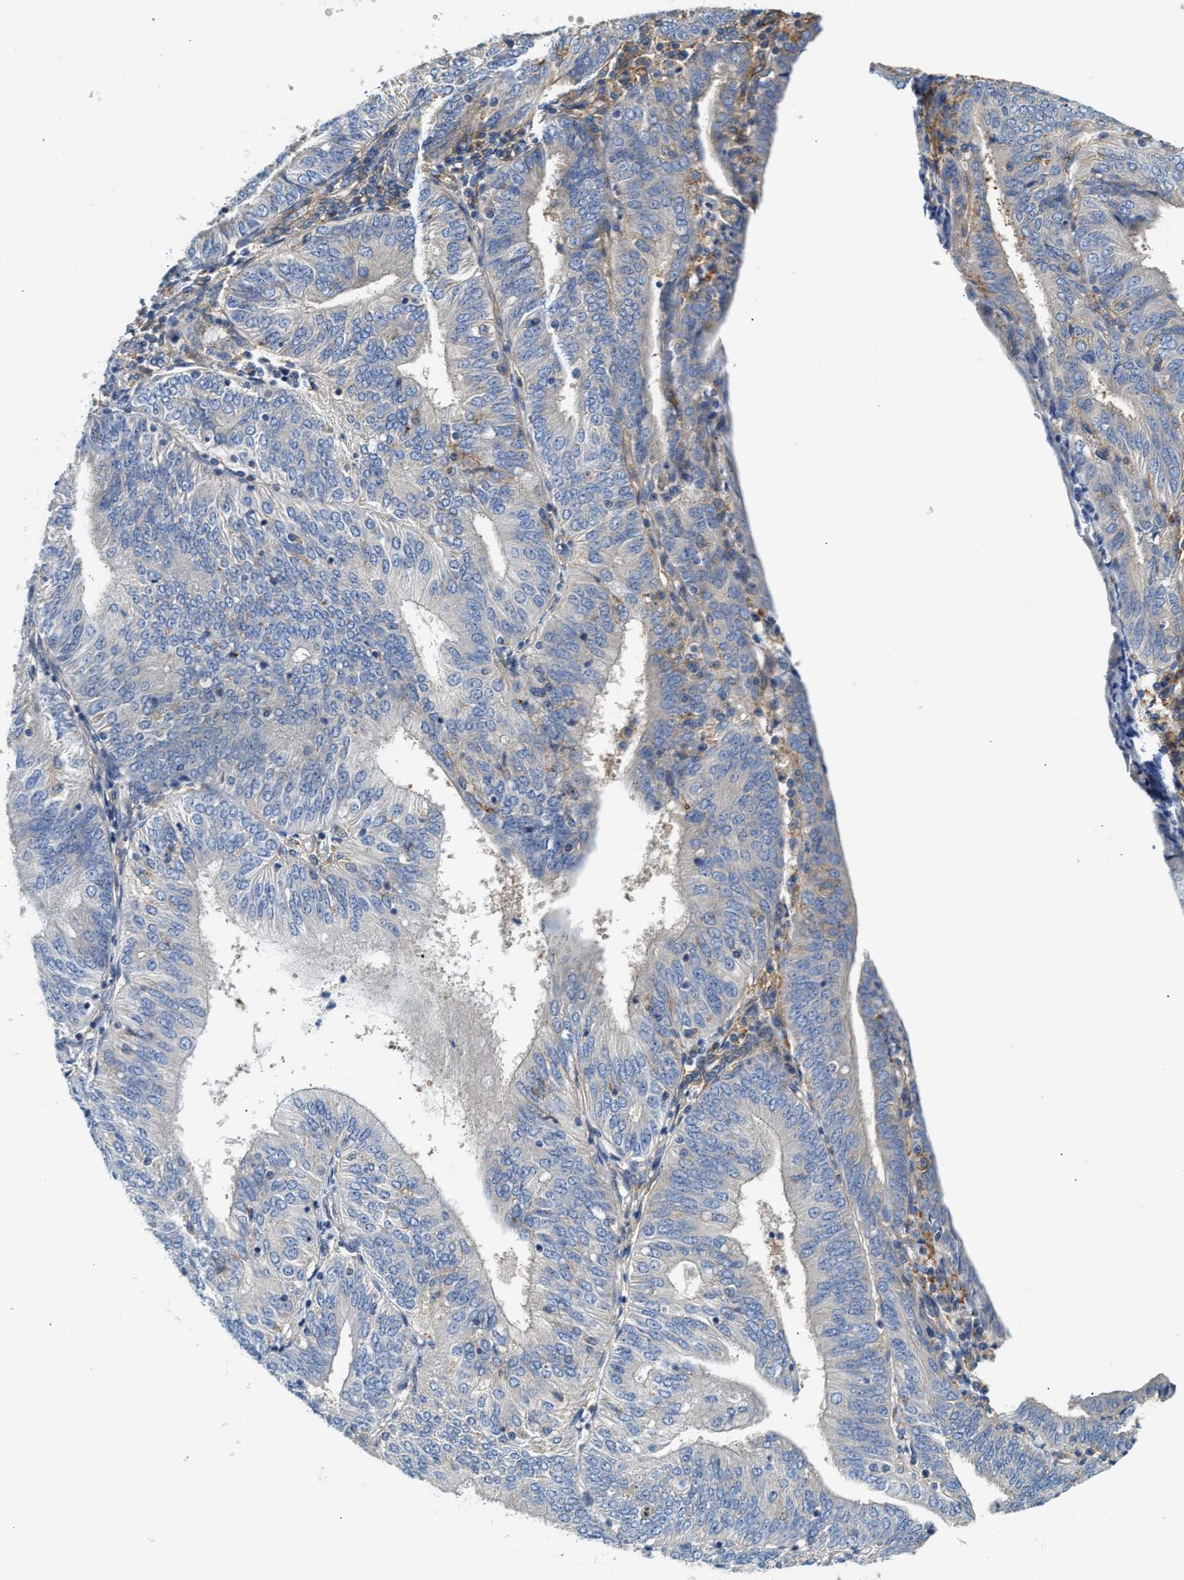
{"staining": {"intensity": "negative", "quantity": "none", "location": "none"}, "tissue": "endometrial cancer", "cell_type": "Tumor cells", "image_type": "cancer", "snomed": [{"axis": "morphology", "description": "Adenocarcinoma, NOS"}, {"axis": "topography", "description": "Endometrium"}], "caption": "Immunohistochemistry image of human endometrial adenocarcinoma stained for a protein (brown), which reveals no positivity in tumor cells. (DAB (3,3'-diaminobenzidine) immunohistochemistry with hematoxylin counter stain).", "gene": "NSUN7", "patient": {"sex": "female", "age": 58}}